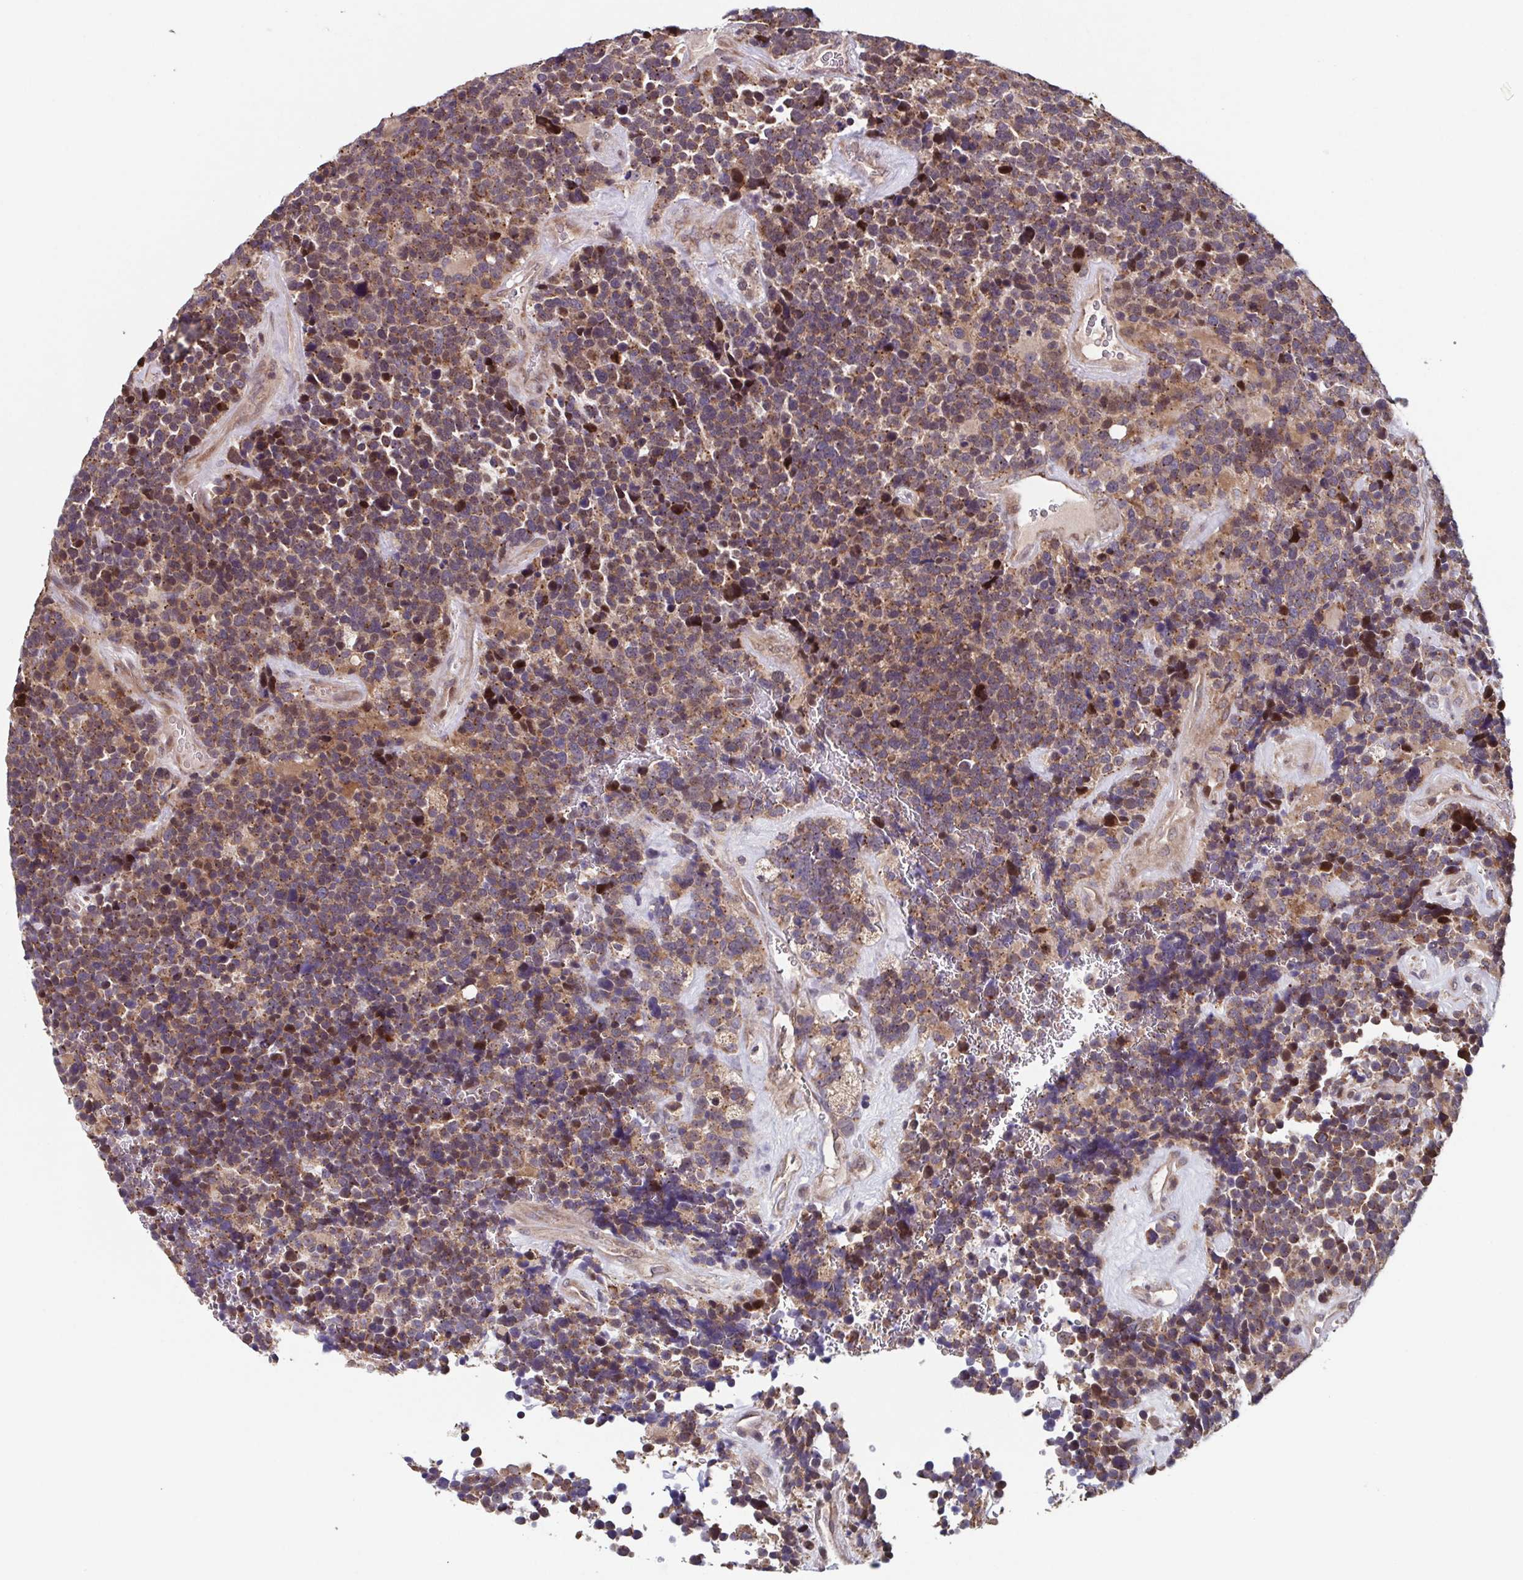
{"staining": {"intensity": "moderate", "quantity": ">75%", "location": "cytoplasmic/membranous"}, "tissue": "glioma", "cell_type": "Tumor cells", "image_type": "cancer", "snomed": [{"axis": "morphology", "description": "Glioma, malignant, High grade"}, {"axis": "topography", "description": "Brain"}], "caption": "A brown stain shows moderate cytoplasmic/membranous positivity of a protein in human glioma tumor cells. The staining is performed using DAB brown chromogen to label protein expression. The nuclei are counter-stained blue using hematoxylin.", "gene": "TTC19", "patient": {"sex": "male", "age": 33}}